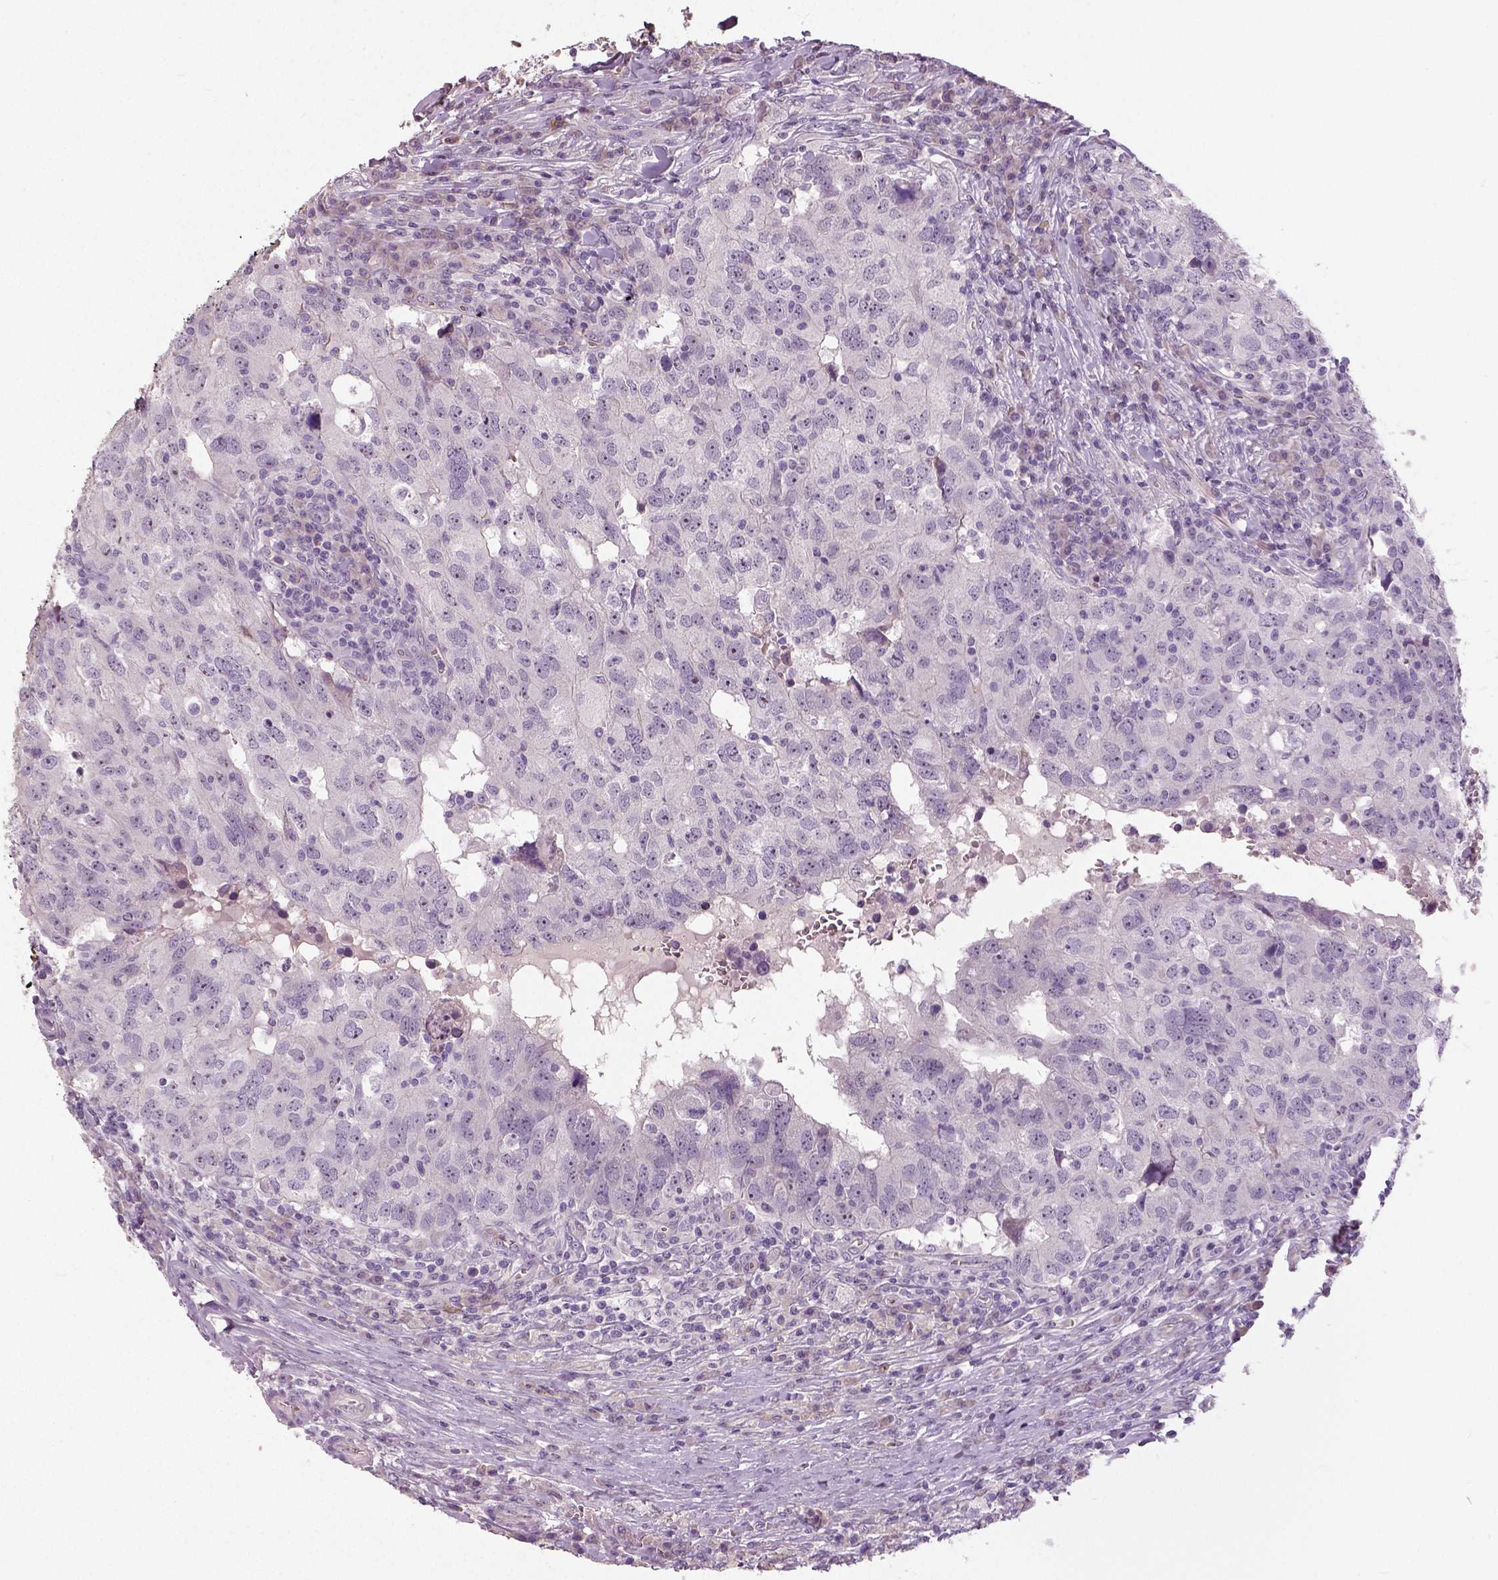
{"staining": {"intensity": "negative", "quantity": "none", "location": "none"}, "tissue": "breast cancer", "cell_type": "Tumor cells", "image_type": "cancer", "snomed": [{"axis": "morphology", "description": "Duct carcinoma"}, {"axis": "topography", "description": "Breast"}], "caption": "IHC of breast cancer (infiltrating ductal carcinoma) demonstrates no expression in tumor cells.", "gene": "NECAB1", "patient": {"sex": "female", "age": 30}}